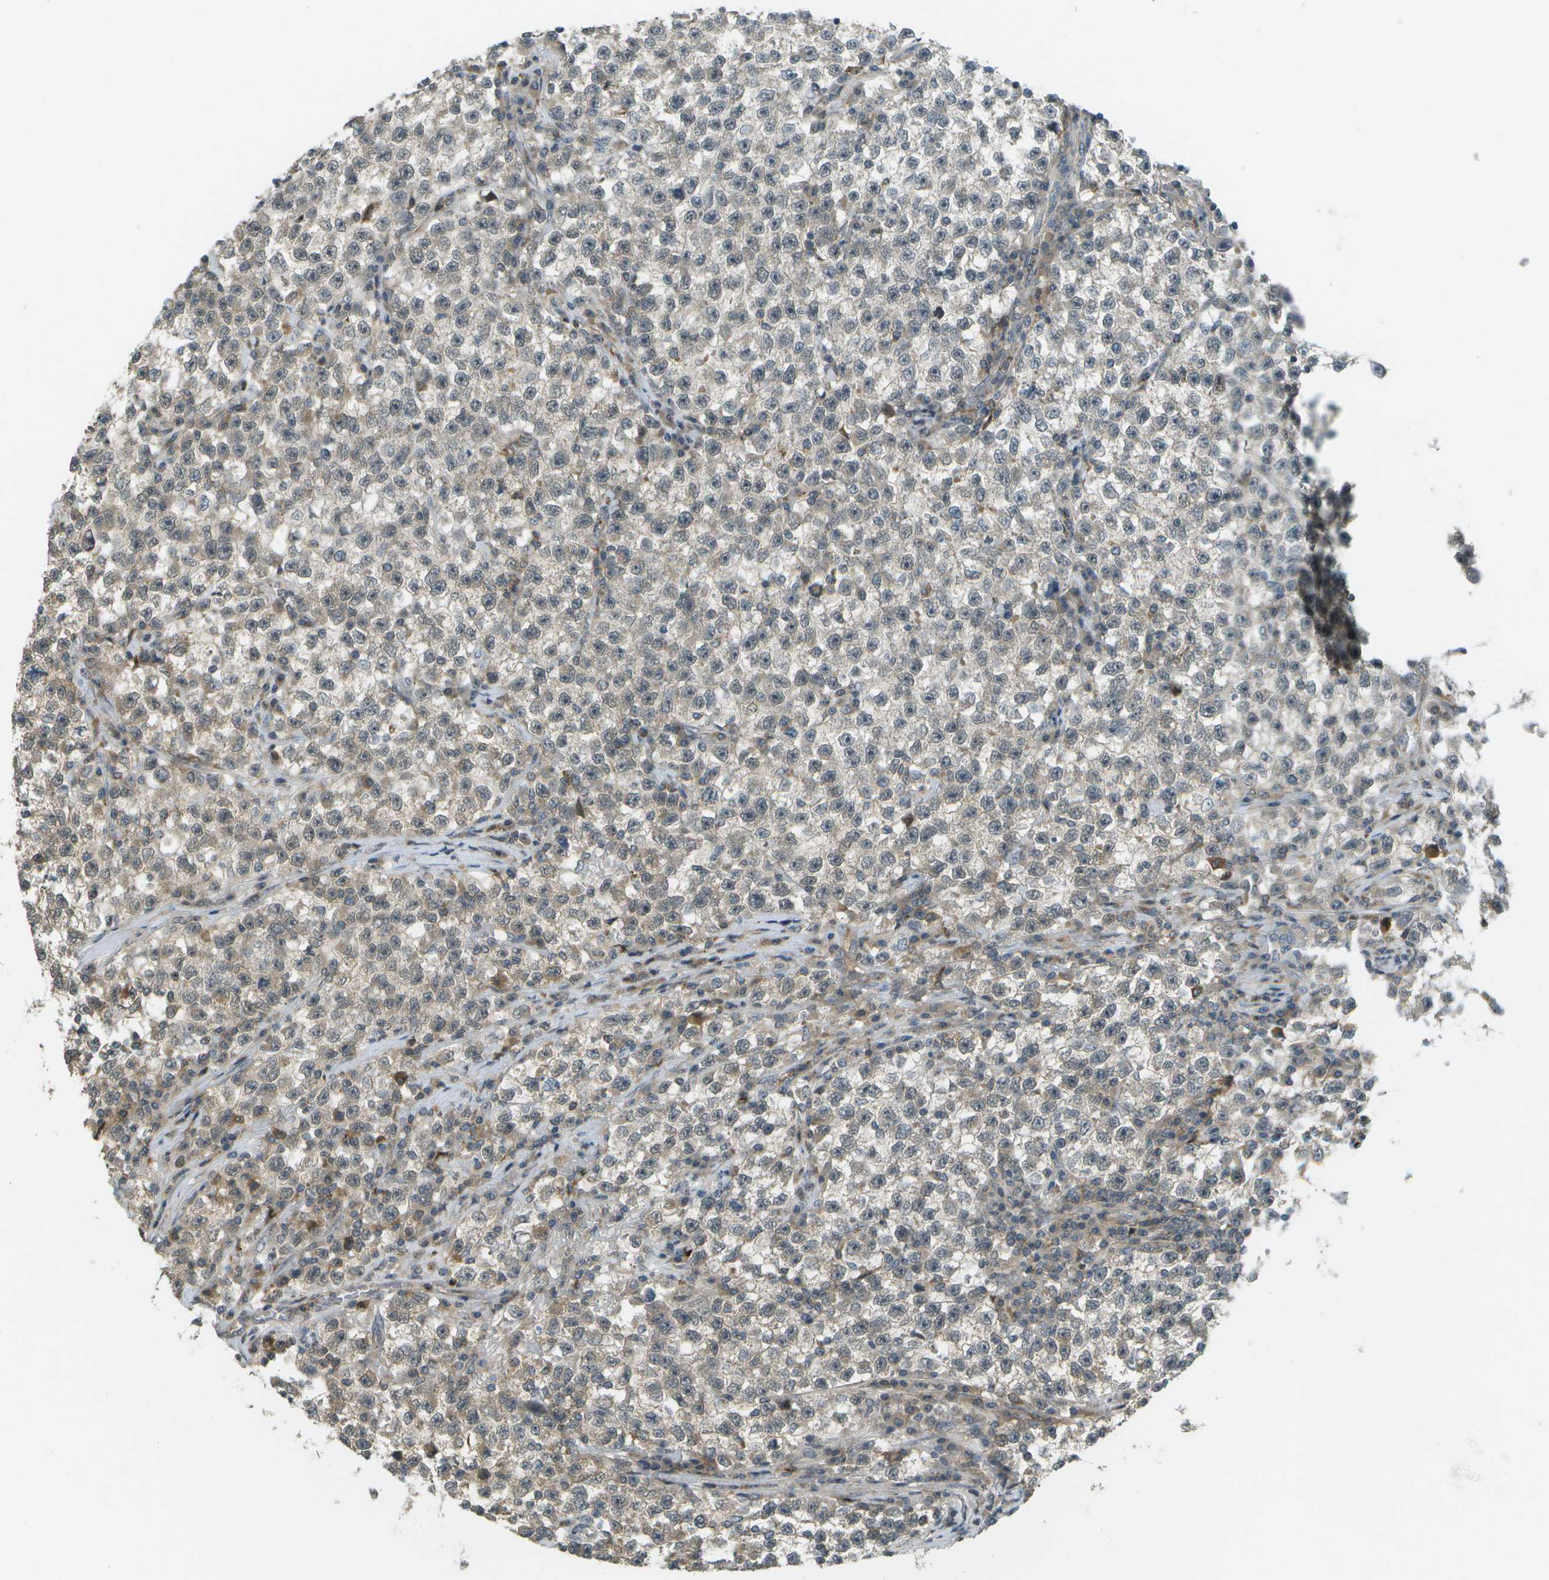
{"staining": {"intensity": "weak", "quantity": "<25%", "location": "cytoplasmic/membranous"}, "tissue": "testis cancer", "cell_type": "Tumor cells", "image_type": "cancer", "snomed": [{"axis": "morphology", "description": "Seminoma, NOS"}, {"axis": "topography", "description": "Testis"}], "caption": "This image is of testis seminoma stained with immunohistochemistry (IHC) to label a protein in brown with the nuclei are counter-stained blue. There is no staining in tumor cells. (Immunohistochemistry, brightfield microscopy, high magnification).", "gene": "WNK2", "patient": {"sex": "male", "age": 22}}